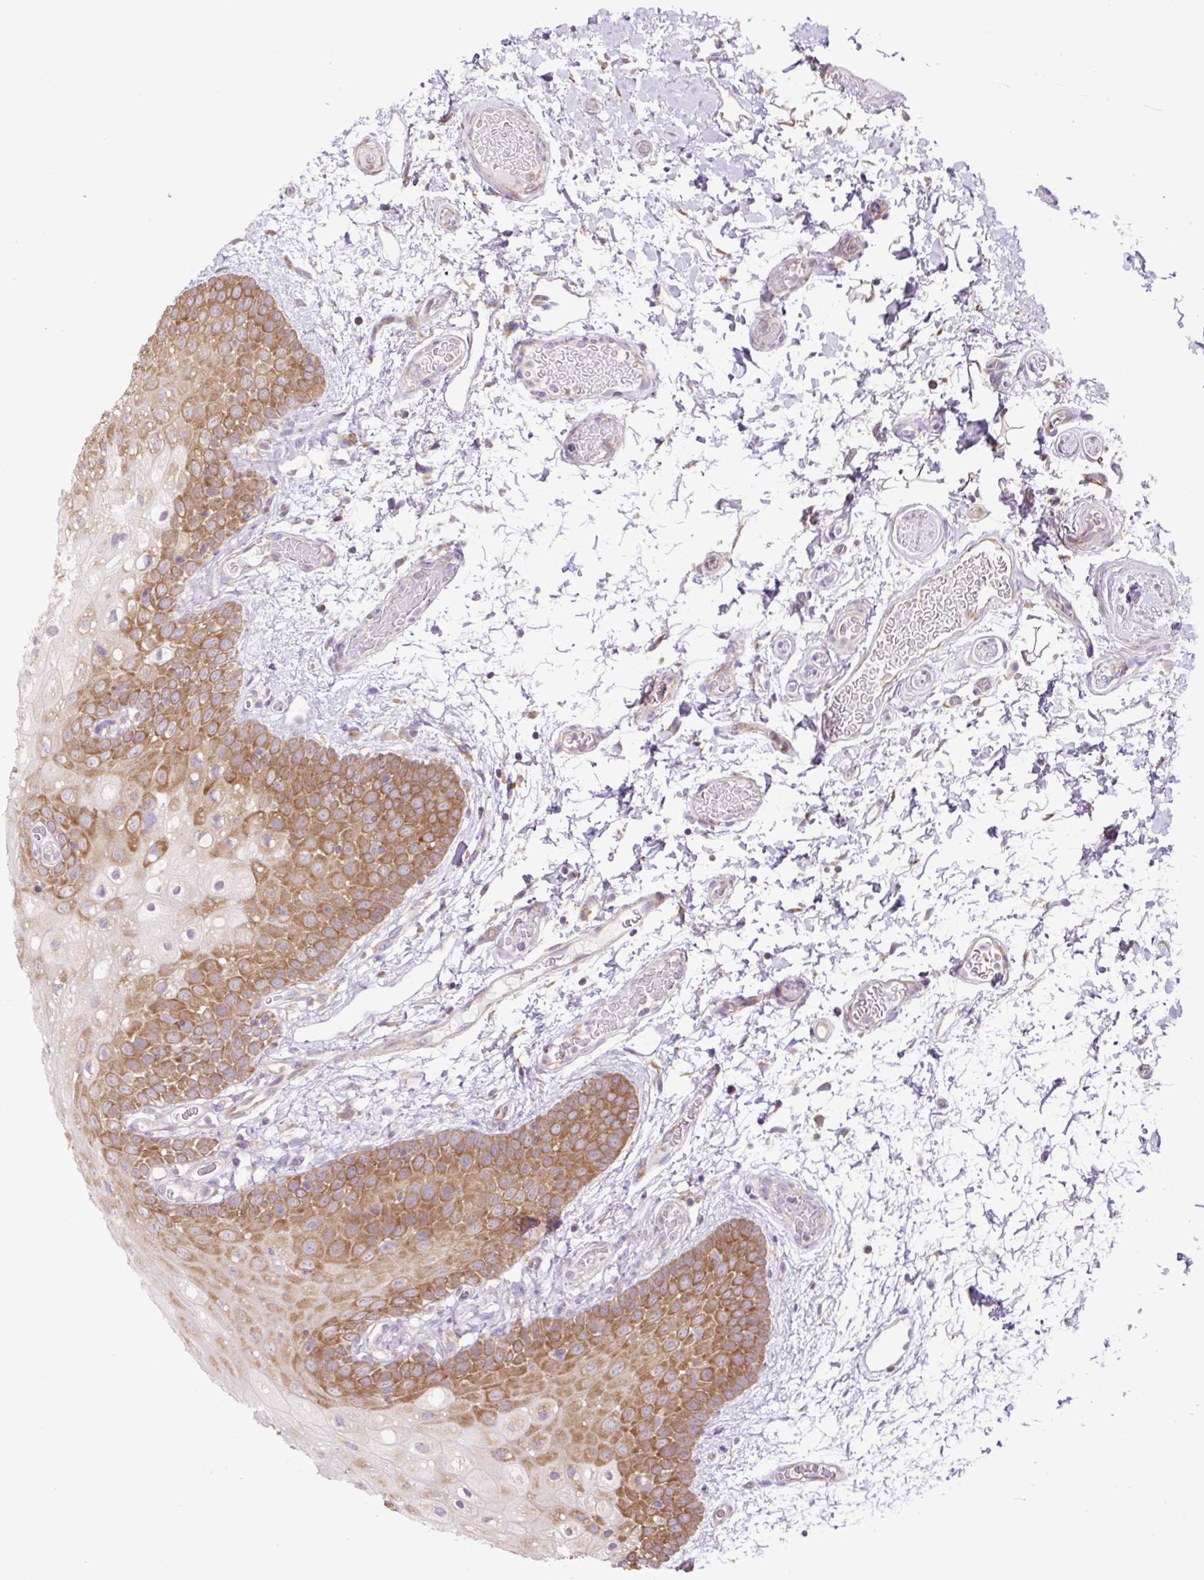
{"staining": {"intensity": "strong", "quantity": ">75%", "location": "cytoplasmic/membranous"}, "tissue": "oral mucosa", "cell_type": "Squamous epithelial cells", "image_type": "normal", "snomed": [{"axis": "morphology", "description": "Normal tissue, NOS"}, {"axis": "morphology", "description": "Squamous cell carcinoma, NOS"}, {"axis": "topography", "description": "Oral tissue"}, {"axis": "topography", "description": "Tounge, NOS"}, {"axis": "topography", "description": "Head-Neck"}], "caption": "An immunohistochemistry photomicrograph of benign tissue is shown. Protein staining in brown labels strong cytoplasmic/membranous positivity in oral mucosa within squamous epithelial cells. (Brightfield microscopy of DAB IHC at high magnification).", "gene": "RPS23", "patient": {"sex": "male", "age": 76}}